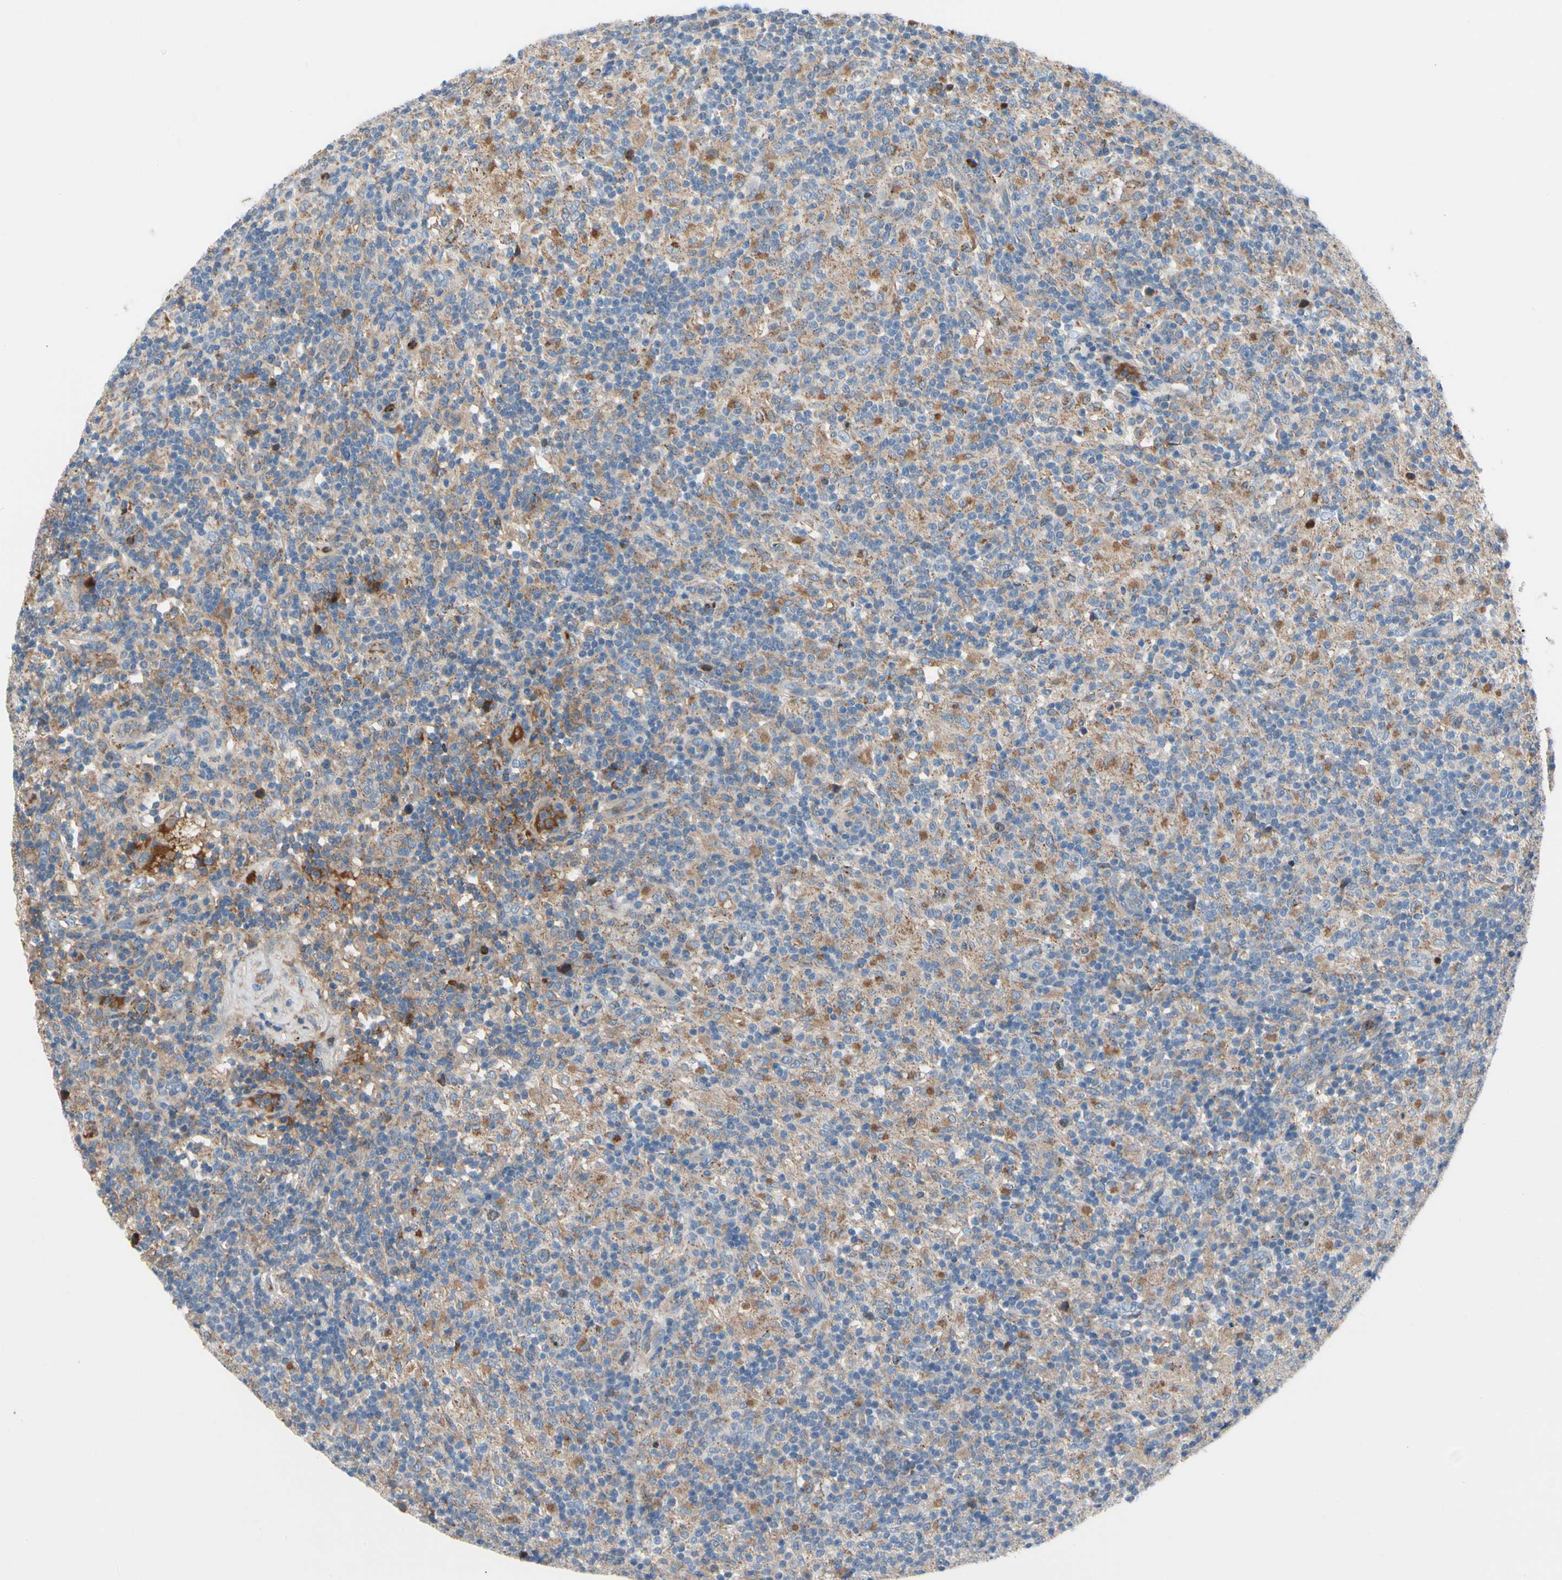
{"staining": {"intensity": "negative", "quantity": "none", "location": "none"}, "tissue": "lymphoma", "cell_type": "Tumor cells", "image_type": "cancer", "snomed": [{"axis": "morphology", "description": "Hodgkin's disease, NOS"}, {"axis": "topography", "description": "Lymph node"}], "caption": "High power microscopy photomicrograph of an immunohistochemistry (IHC) image of Hodgkin's disease, revealing no significant positivity in tumor cells.", "gene": "HJURP", "patient": {"sex": "male", "age": 70}}